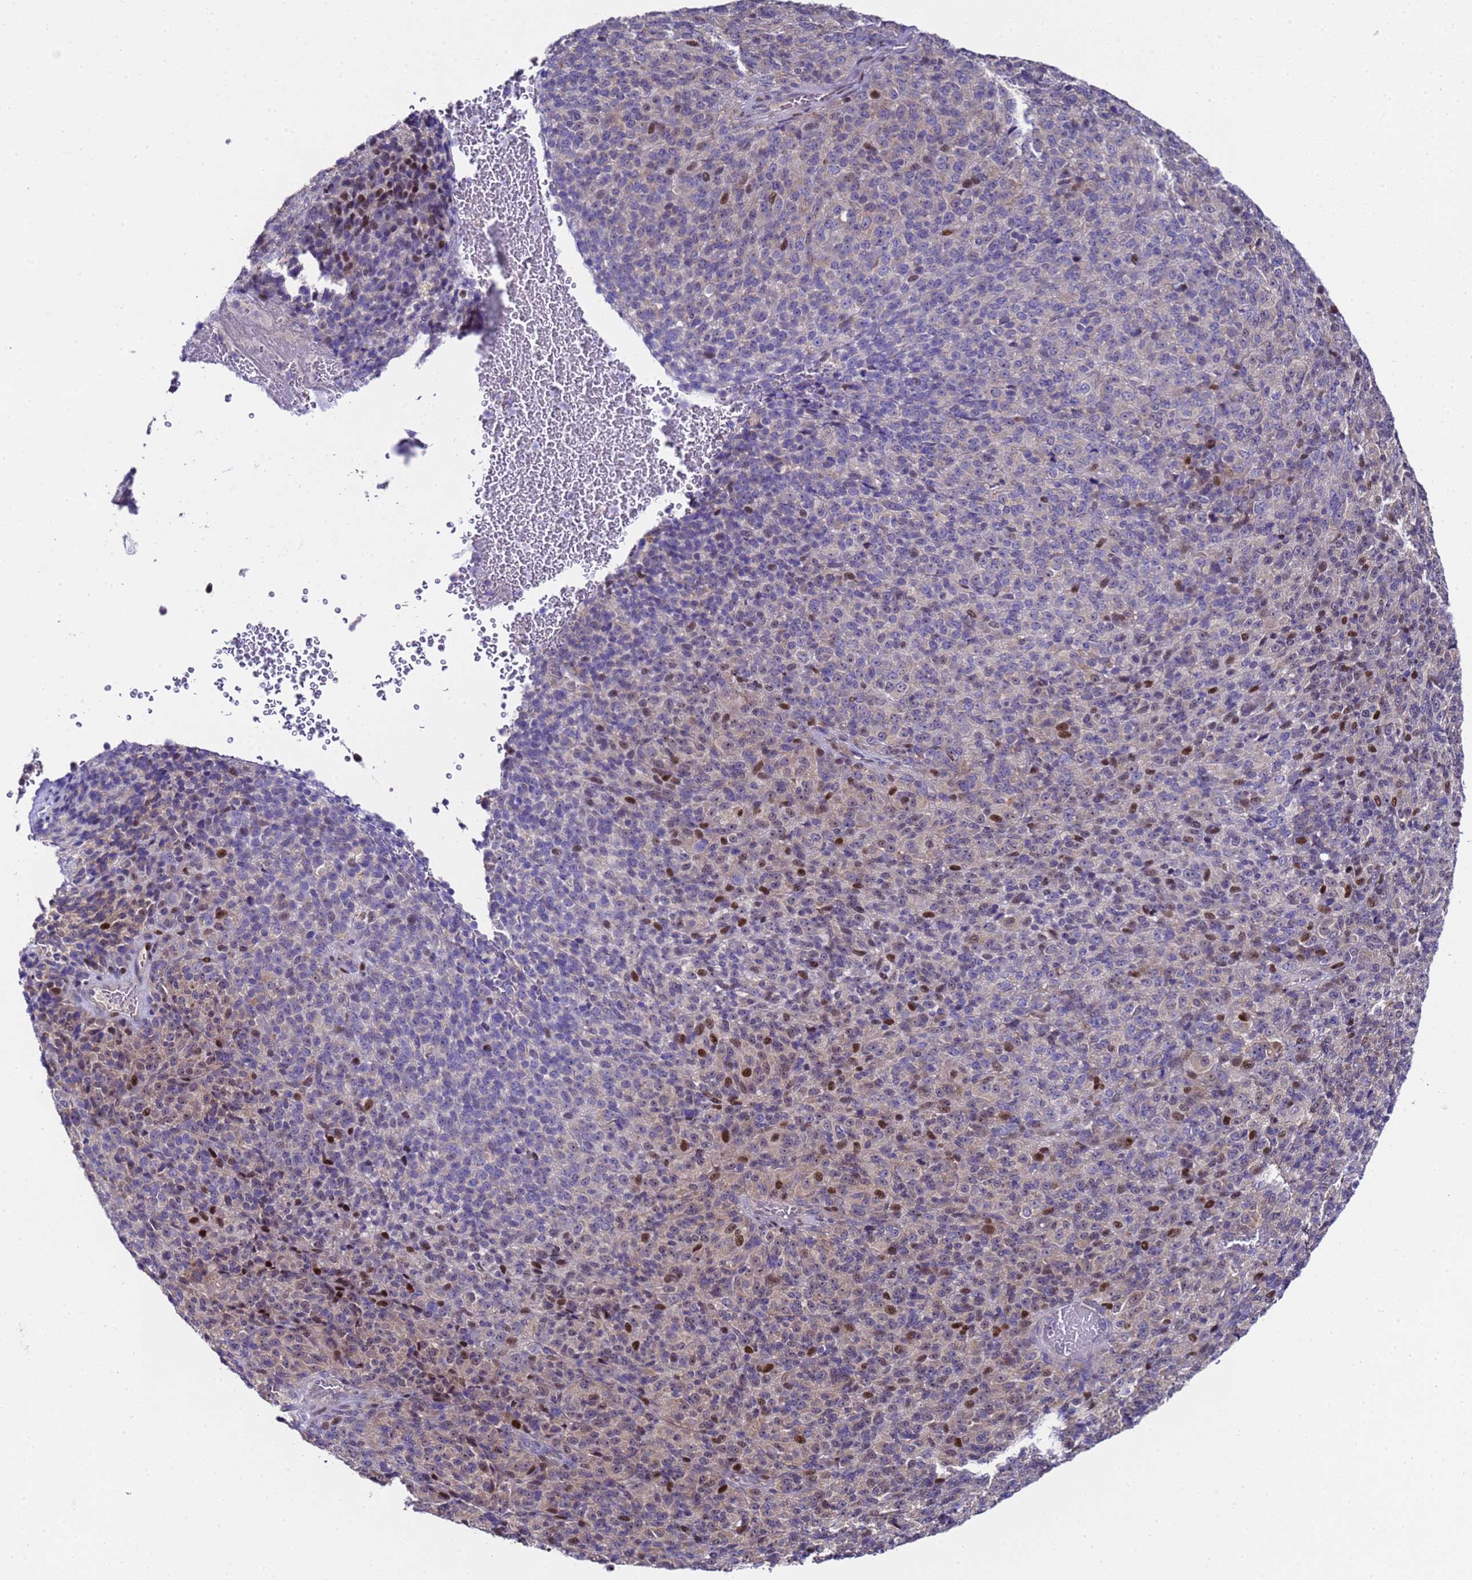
{"staining": {"intensity": "negative", "quantity": "none", "location": "none"}, "tissue": "melanoma", "cell_type": "Tumor cells", "image_type": "cancer", "snomed": [{"axis": "morphology", "description": "Malignant melanoma, Metastatic site"}, {"axis": "topography", "description": "Brain"}], "caption": "Immunohistochemistry (IHC) image of neoplastic tissue: human malignant melanoma (metastatic site) stained with DAB (3,3'-diaminobenzidine) displays no significant protein staining in tumor cells. The staining is performed using DAB (3,3'-diaminobenzidine) brown chromogen with nuclei counter-stained in using hematoxylin.", "gene": "ALG3", "patient": {"sex": "female", "age": 56}}